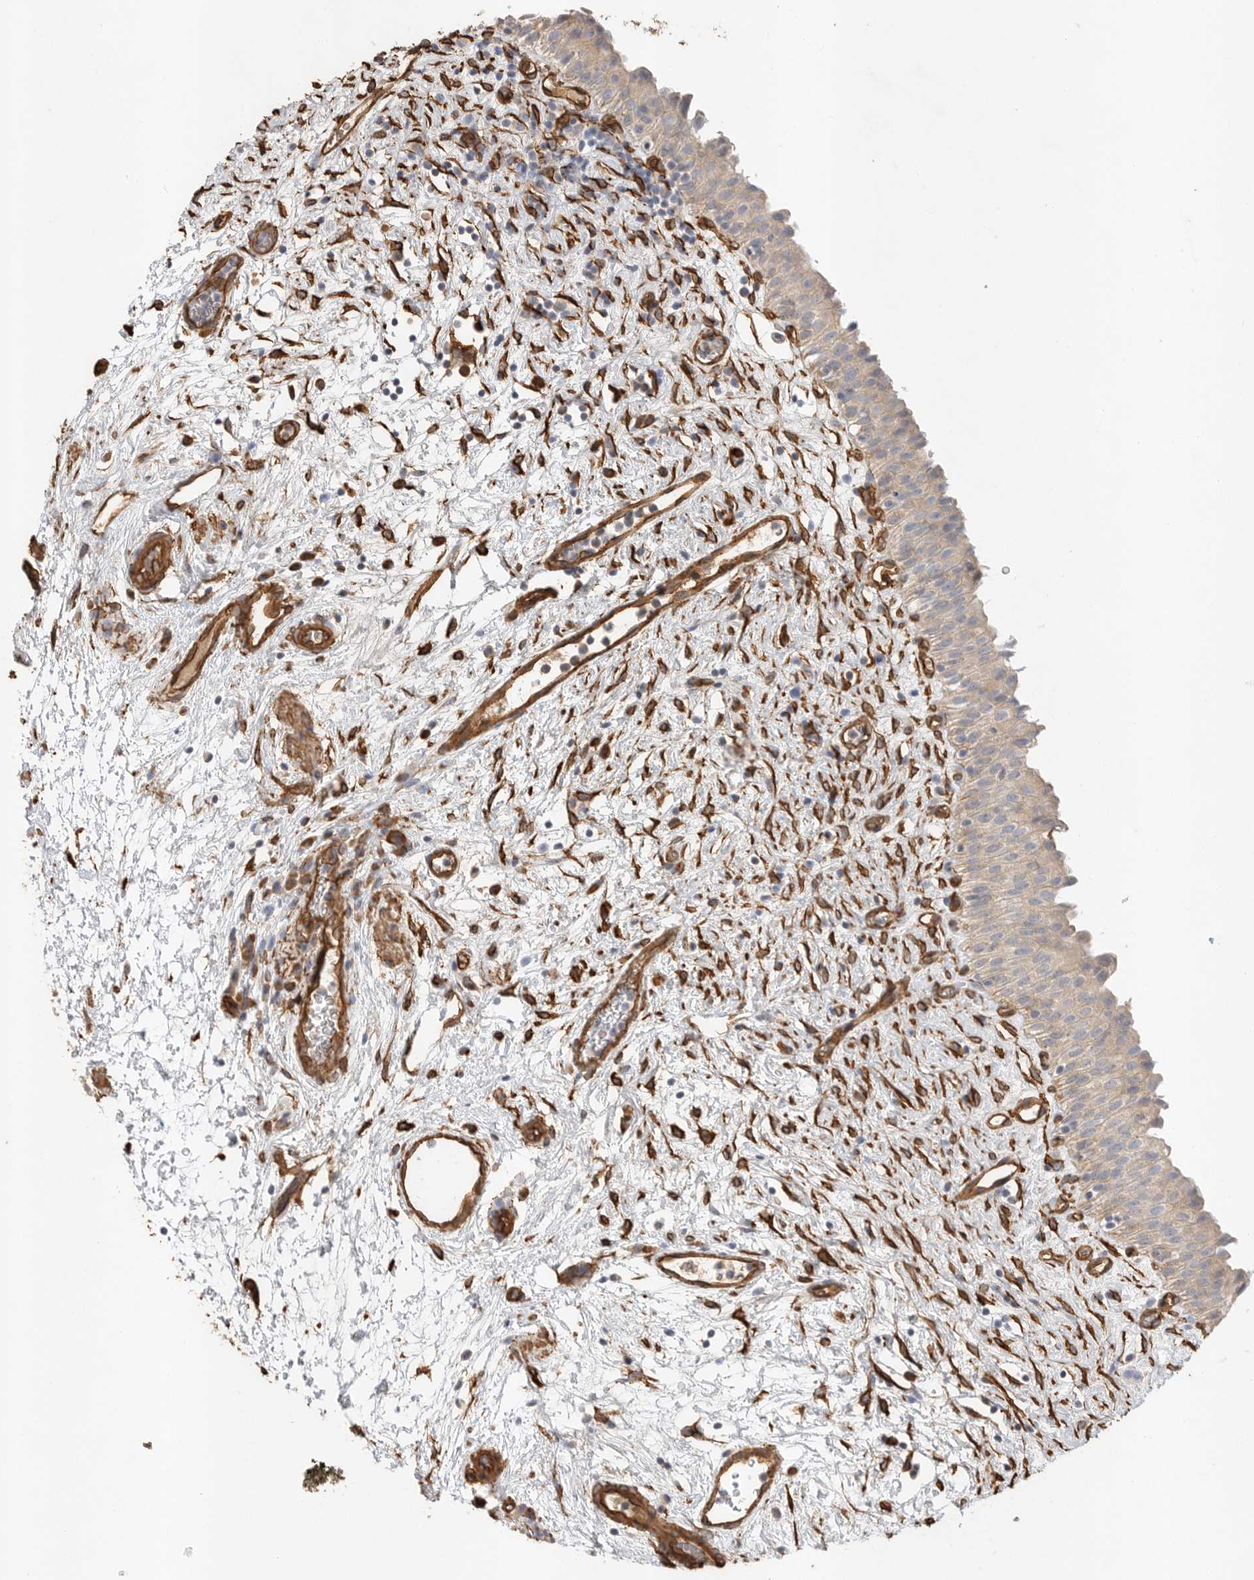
{"staining": {"intensity": "weak", "quantity": "<25%", "location": "cytoplasmic/membranous"}, "tissue": "urinary bladder", "cell_type": "Urothelial cells", "image_type": "normal", "snomed": [{"axis": "morphology", "description": "Normal tissue, NOS"}, {"axis": "topography", "description": "Urinary bladder"}], "caption": "Urinary bladder stained for a protein using immunohistochemistry (IHC) shows no positivity urothelial cells.", "gene": "JMJD4", "patient": {"sex": "male", "age": 82}}